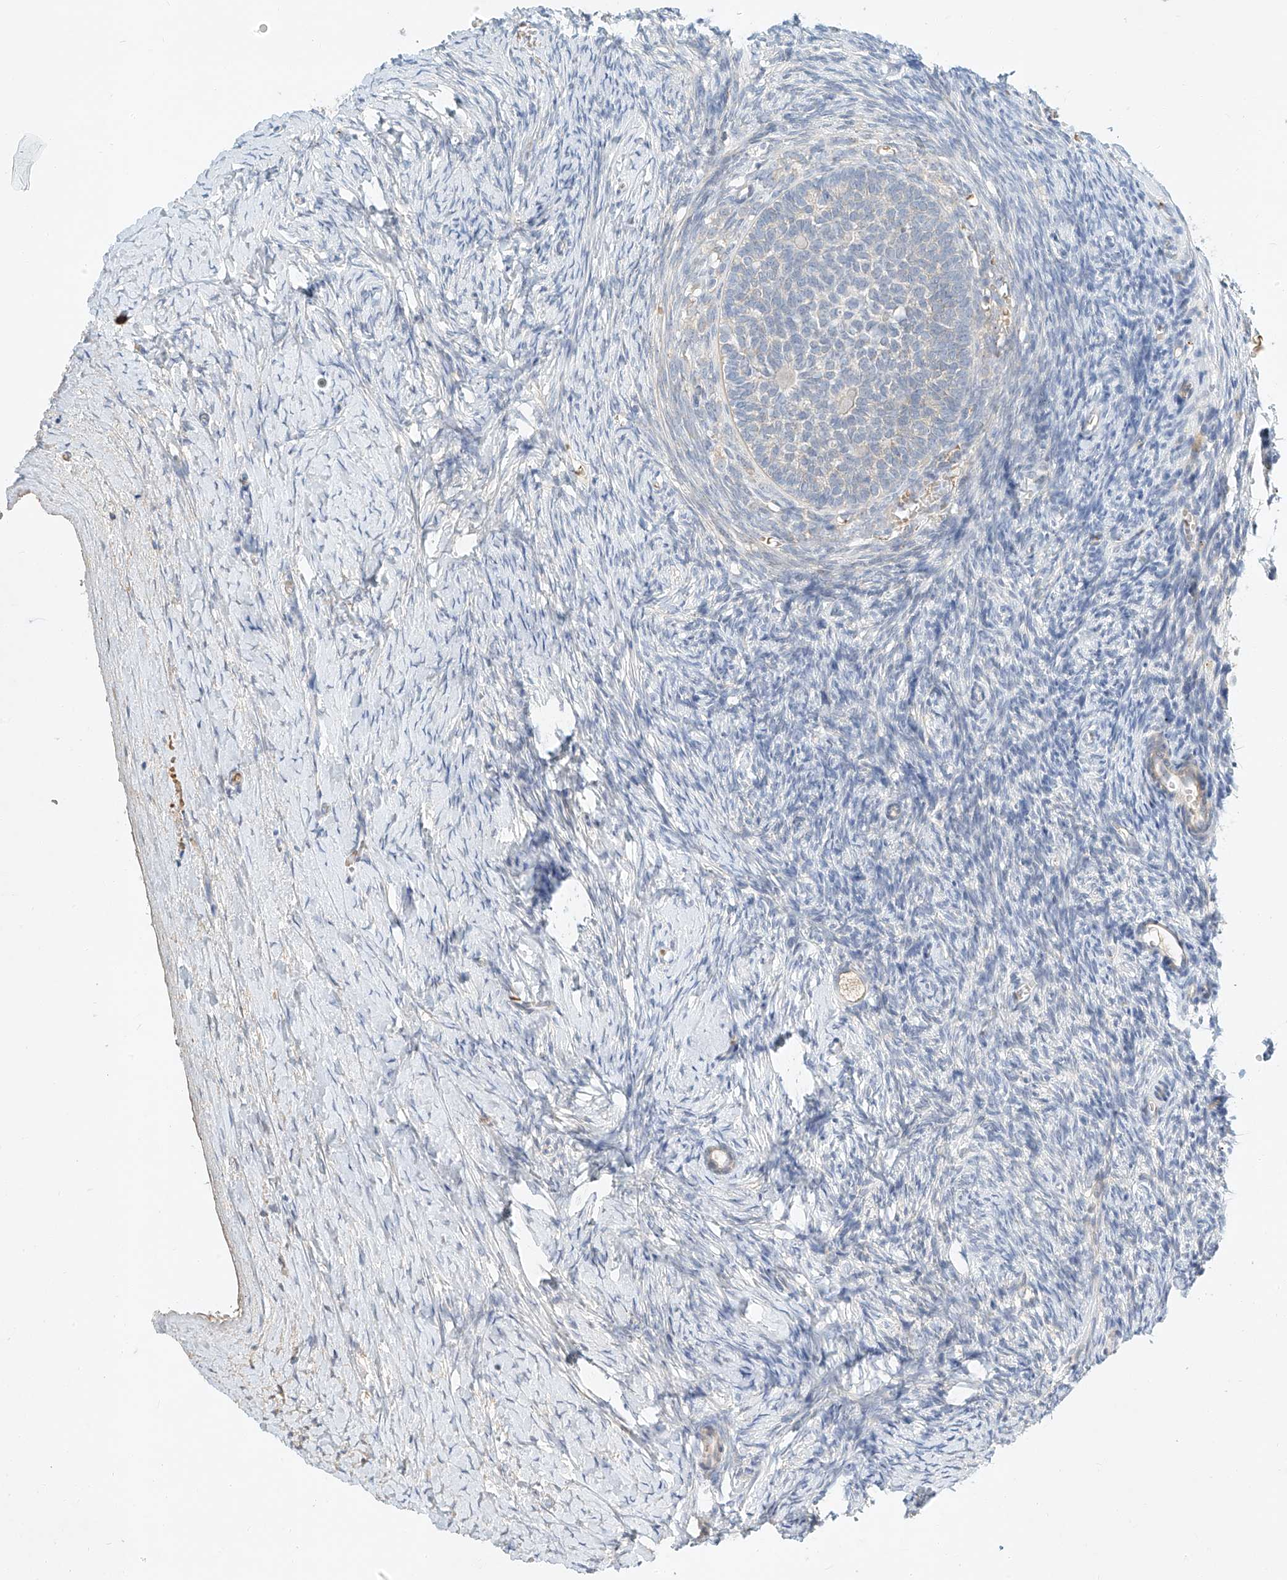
{"staining": {"intensity": "weak", "quantity": "25%-75%", "location": "cytoplasmic/membranous"}, "tissue": "ovary", "cell_type": "Follicle cells", "image_type": "normal", "snomed": [{"axis": "morphology", "description": "Normal tissue, NOS"}, {"axis": "morphology", "description": "Developmental malformation"}, {"axis": "topography", "description": "Ovary"}], "caption": "Immunohistochemistry photomicrograph of unremarkable ovary: human ovary stained using immunohistochemistry (IHC) exhibits low levels of weak protein expression localized specifically in the cytoplasmic/membranous of follicle cells, appearing as a cytoplasmic/membranous brown color.", "gene": "SYTL3", "patient": {"sex": "female", "age": 39}}